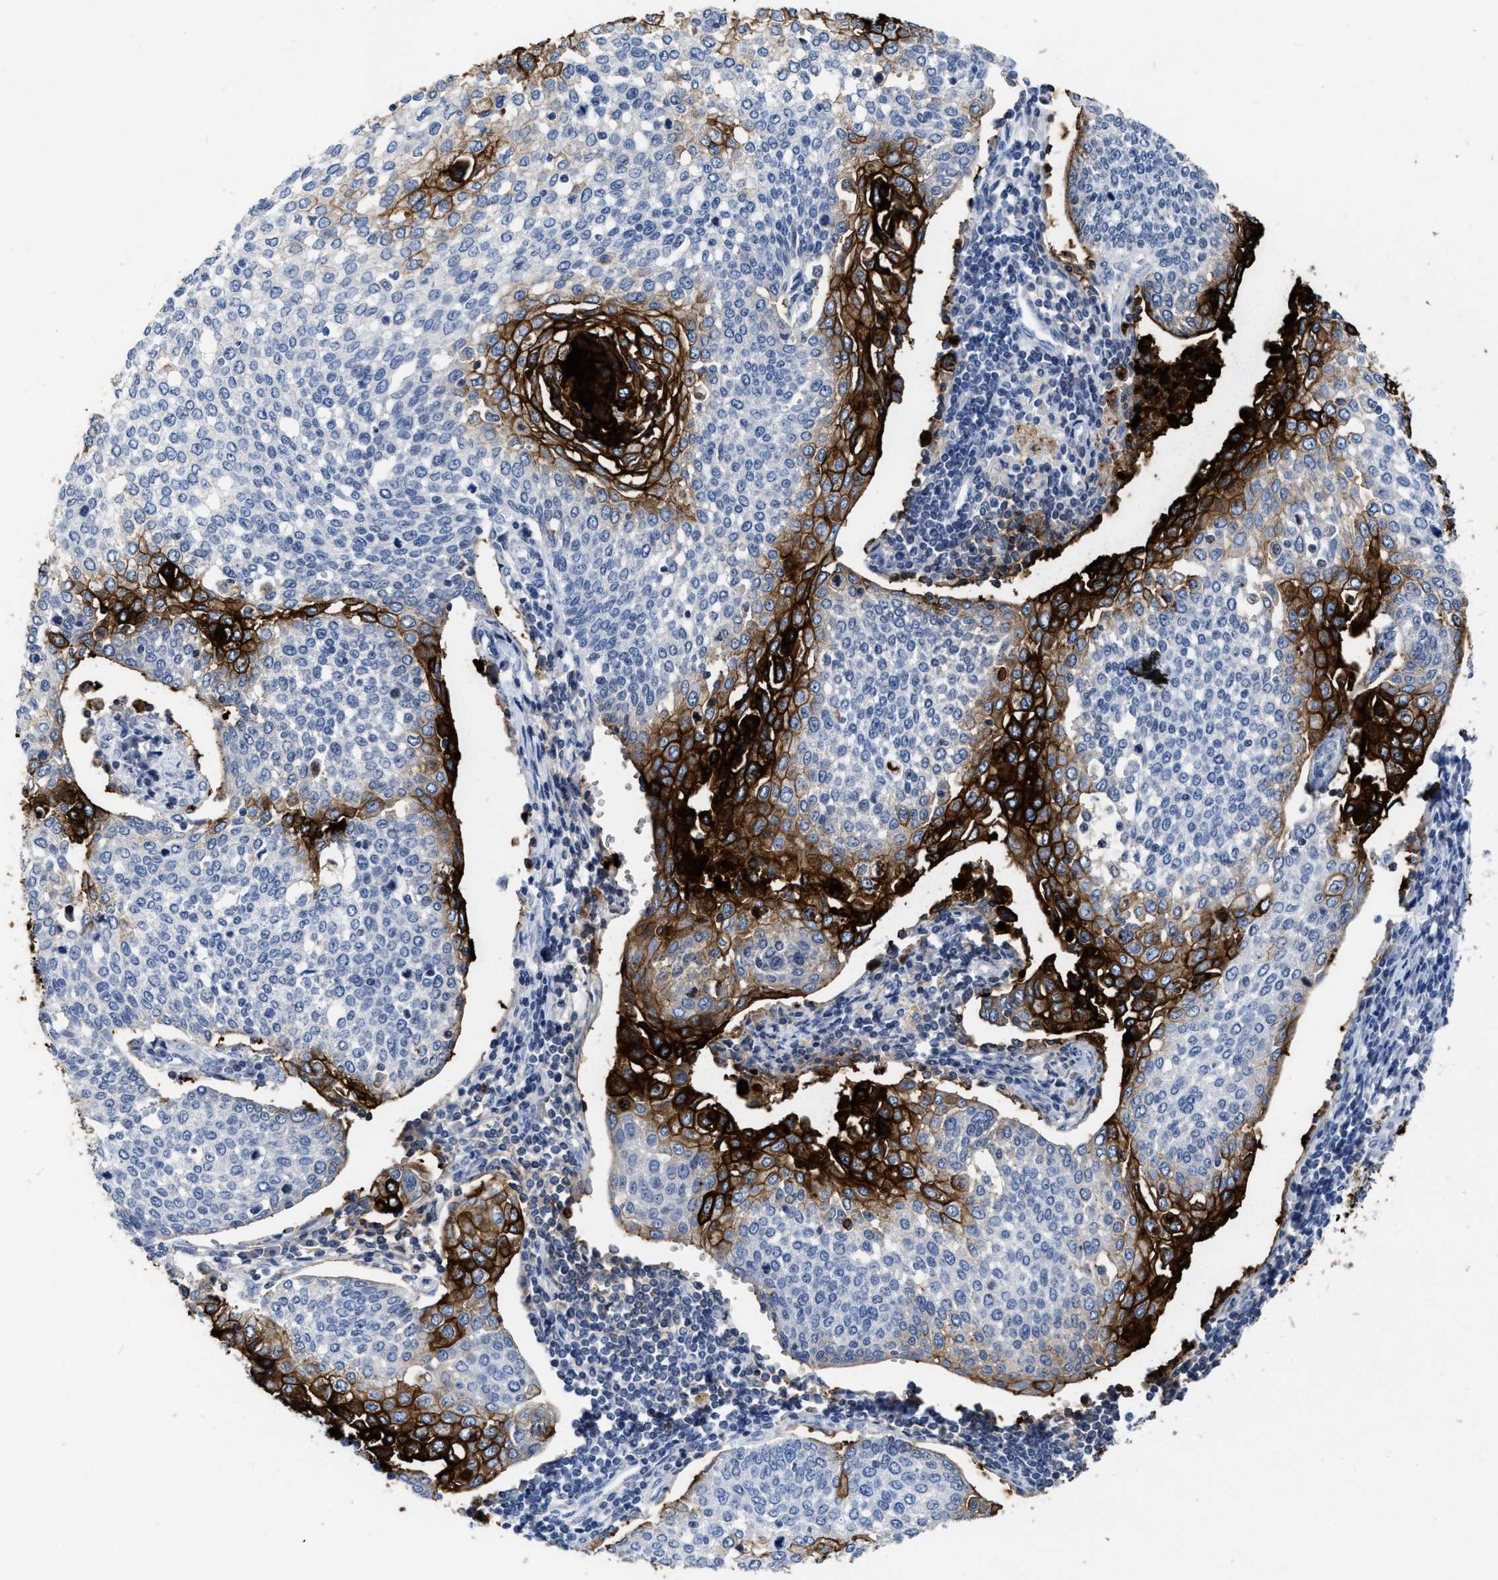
{"staining": {"intensity": "strong", "quantity": "25%-75%", "location": "cytoplasmic/membranous"}, "tissue": "cervical cancer", "cell_type": "Tumor cells", "image_type": "cancer", "snomed": [{"axis": "morphology", "description": "Squamous cell carcinoma, NOS"}, {"axis": "topography", "description": "Cervix"}], "caption": "Approximately 25%-75% of tumor cells in cervical squamous cell carcinoma demonstrate strong cytoplasmic/membranous protein positivity as visualized by brown immunohistochemical staining.", "gene": "CEACAM5", "patient": {"sex": "female", "age": 34}}